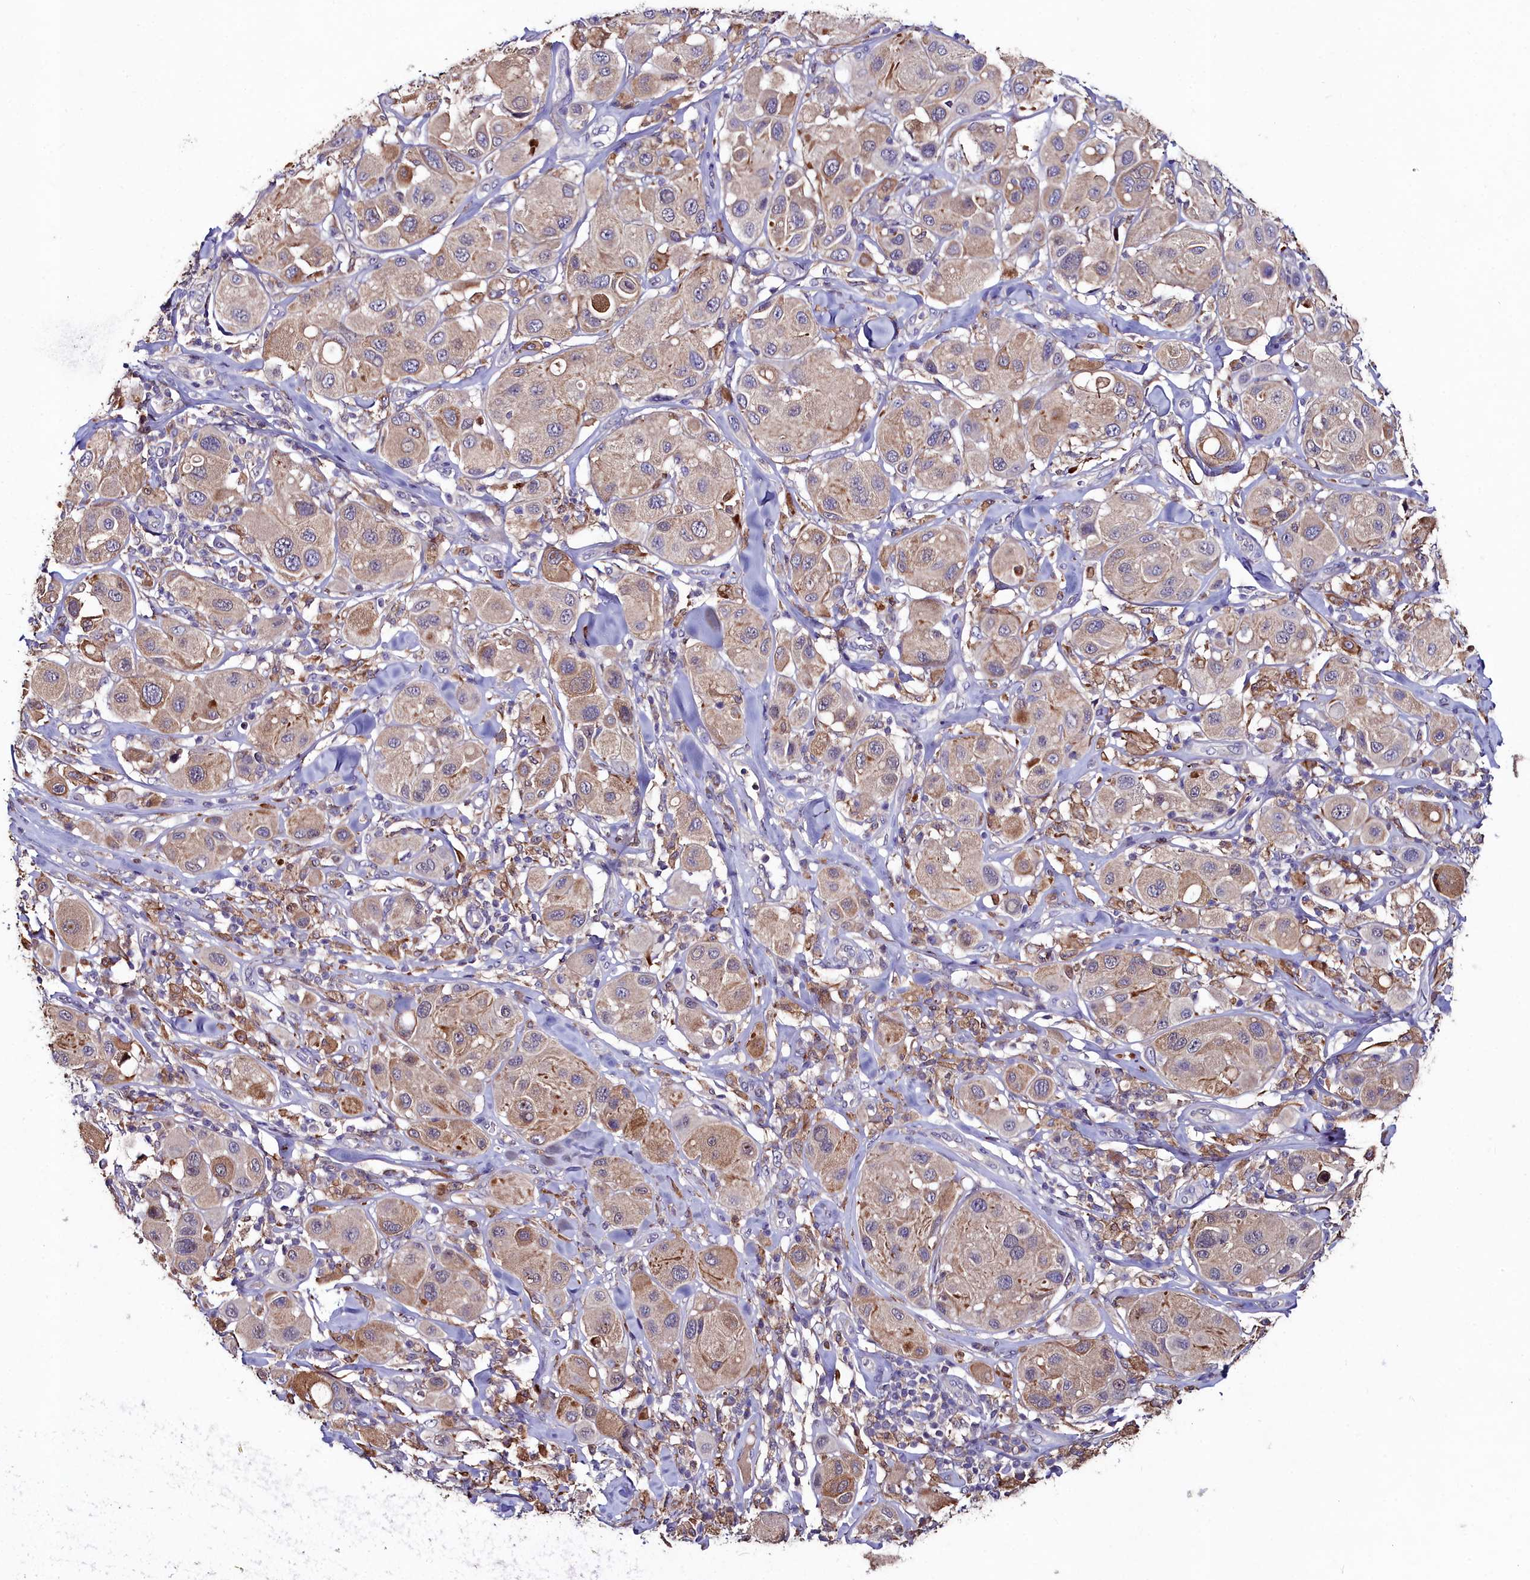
{"staining": {"intensity": "moderate", "quantity": "25%-75%", "location": "cytoplasmic/membranous"}, "tissue": "melanoma", "cell_type": "Tumor cells", "image_type": "cancer", "snomed": [{"axis": "morphology", "description": "Malignant melanoma, Metastatic site"}, {"axis": "topography", "description": "Skin"}], "caption": "An image of melanoma stained for a protein reveals moderate cytoplasmic/membranous brown staining in tumor cells.", "gene": "AMBRA1", "patient": {"sex": "male", "age": 41}}